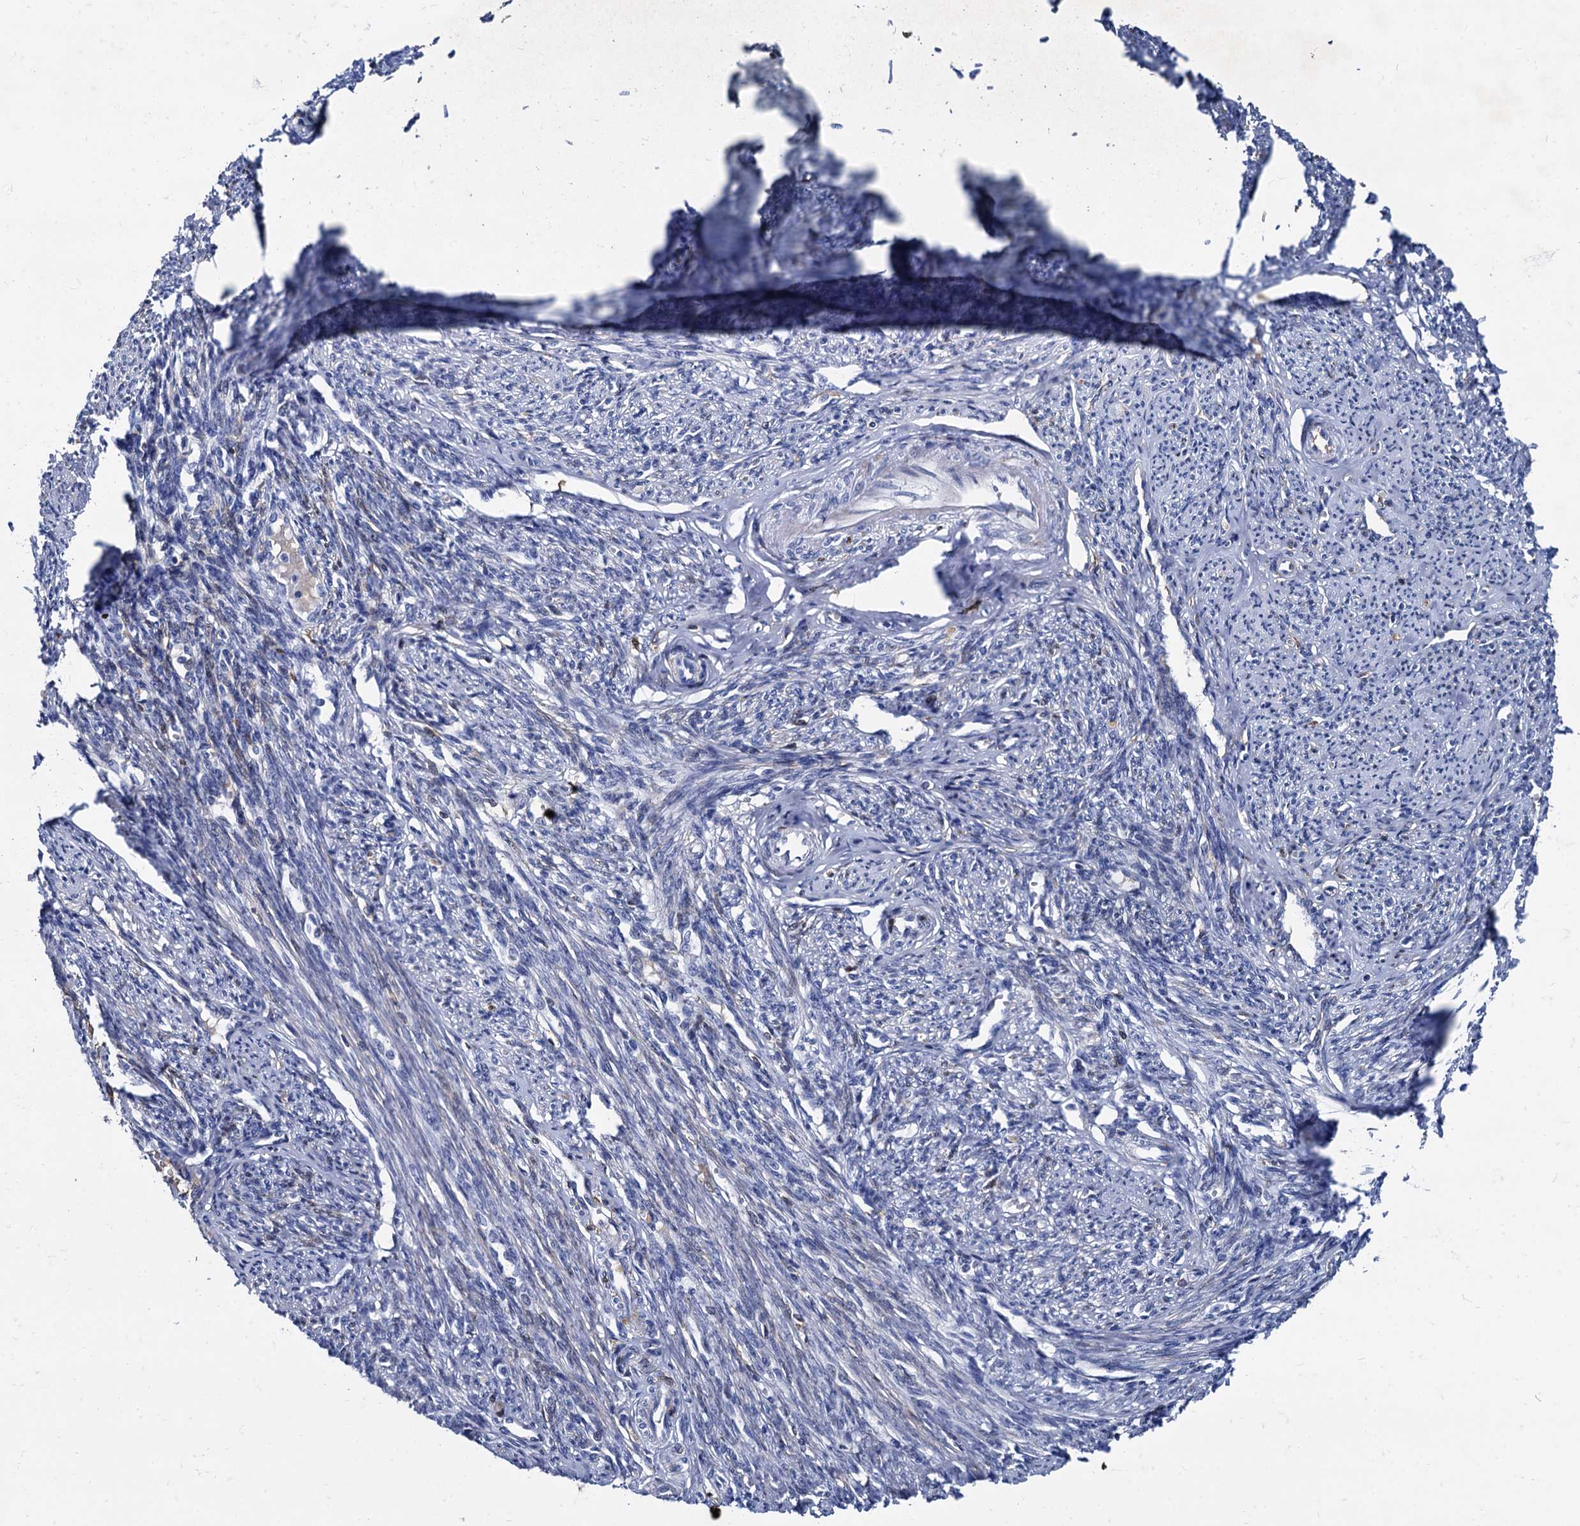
{"staining": {"intensity": "negative", "quantity": "none", "location": "none"}, "tissue": "smooth muscle", "cell_type": "Smooth muscle cells", "image_type": "normal", "snomed": [{"axis": "morphology", "description": "Normal tissue, NOS"}, {"axis": "topography", "description": "Smooth muscle"}, {"axis": "topography", "description": "Uterus"}], "caption": "The immunohistochemistry (IHC) photomicrograph has no significant positivity in smooth muscle cells of smooth muscle.", "gene": "TMEM72", "patient": {"sex": "female", "age": 59}}